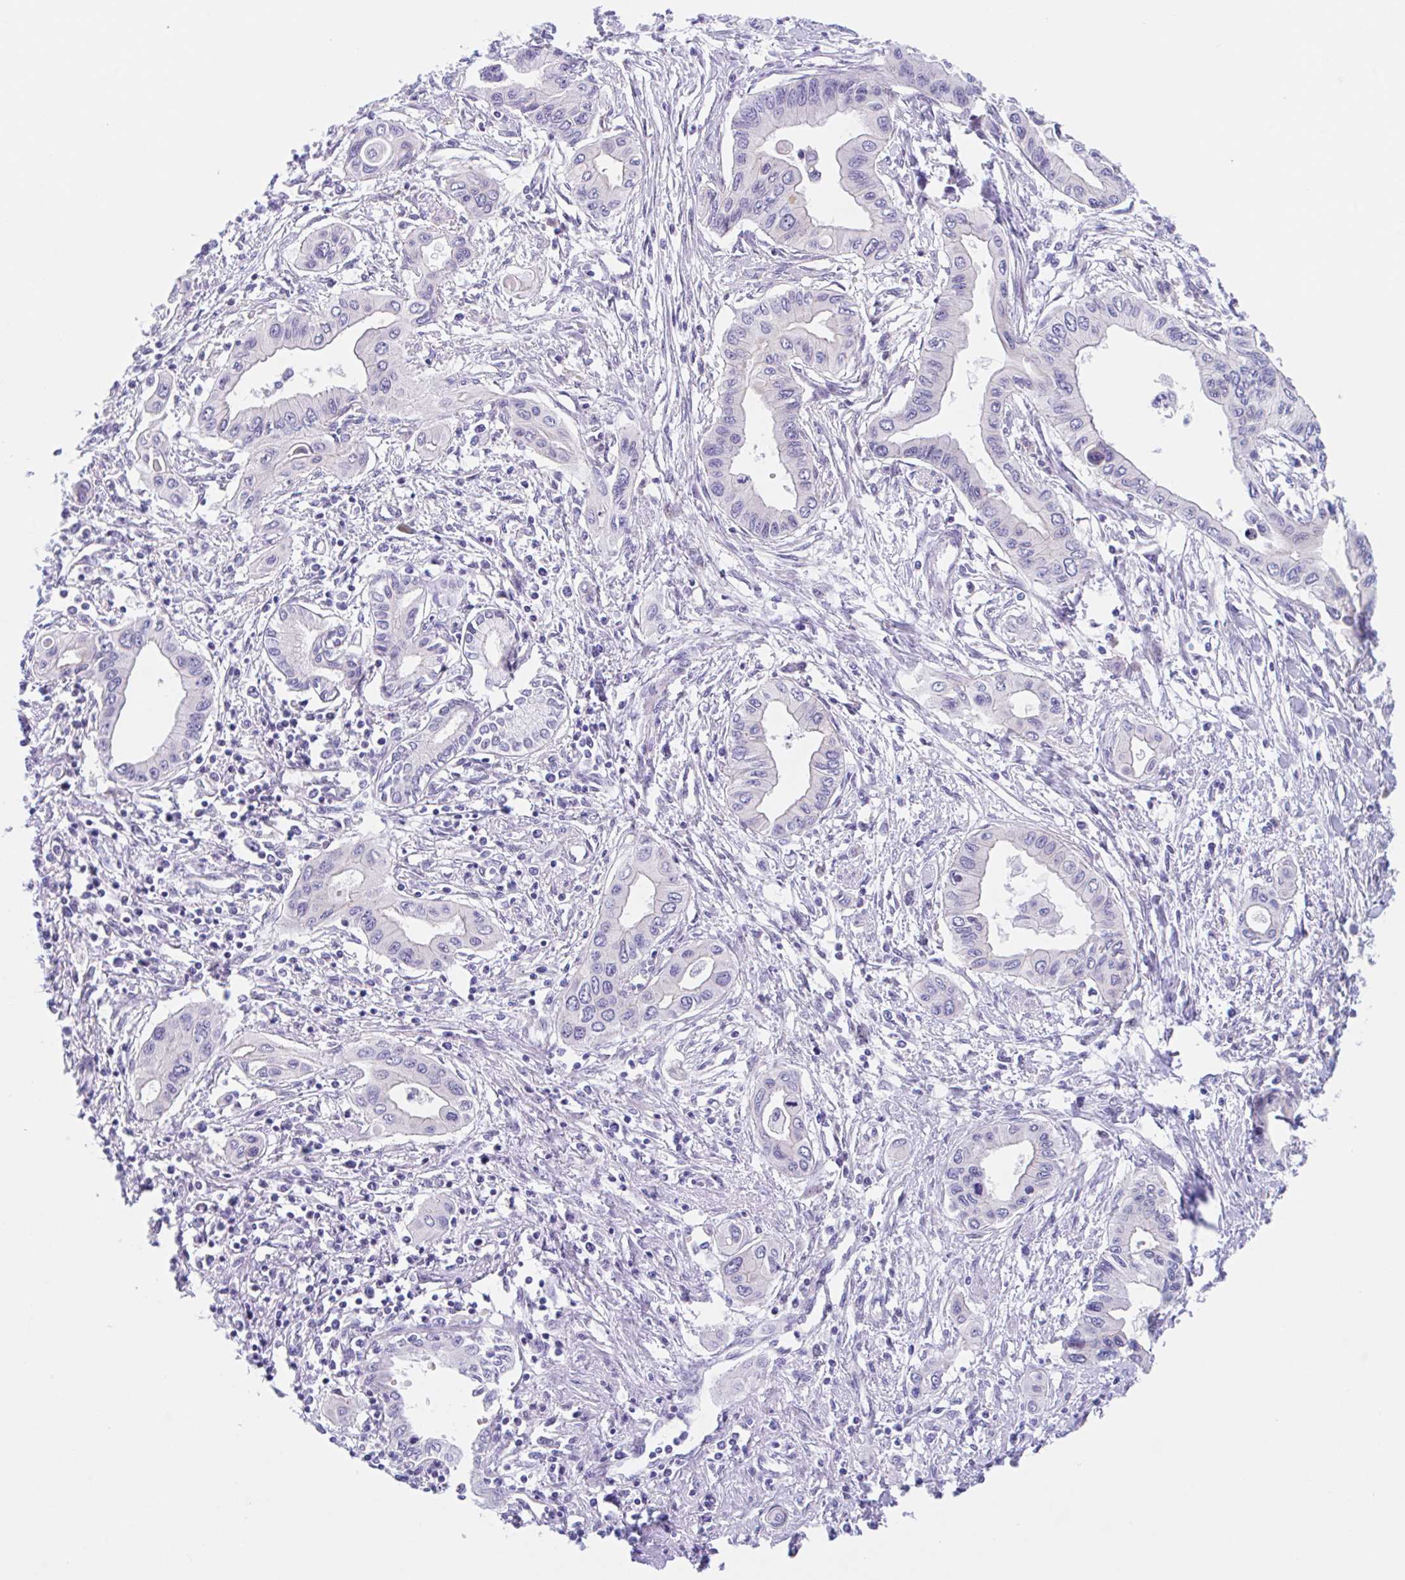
{"staining": {"intensity": "negative", "quantity": "none", "location": "none"}, "tissue": "pancreatic cancer", "cell_type": "Tumor cells", "image_type": "cancer", "snomed": [{"axis": "morphology", "description": "Adenocarcinoma, NOS"}, {"axis": "topography", "description": "Pancreas"}], "caption": "This is an immunohistochemistry micrograph of human pancreatic cancer. There is no positivity in tumor cells.", "gene": "TMEM86A", "patient": {"sex": "female", "age": 62}}